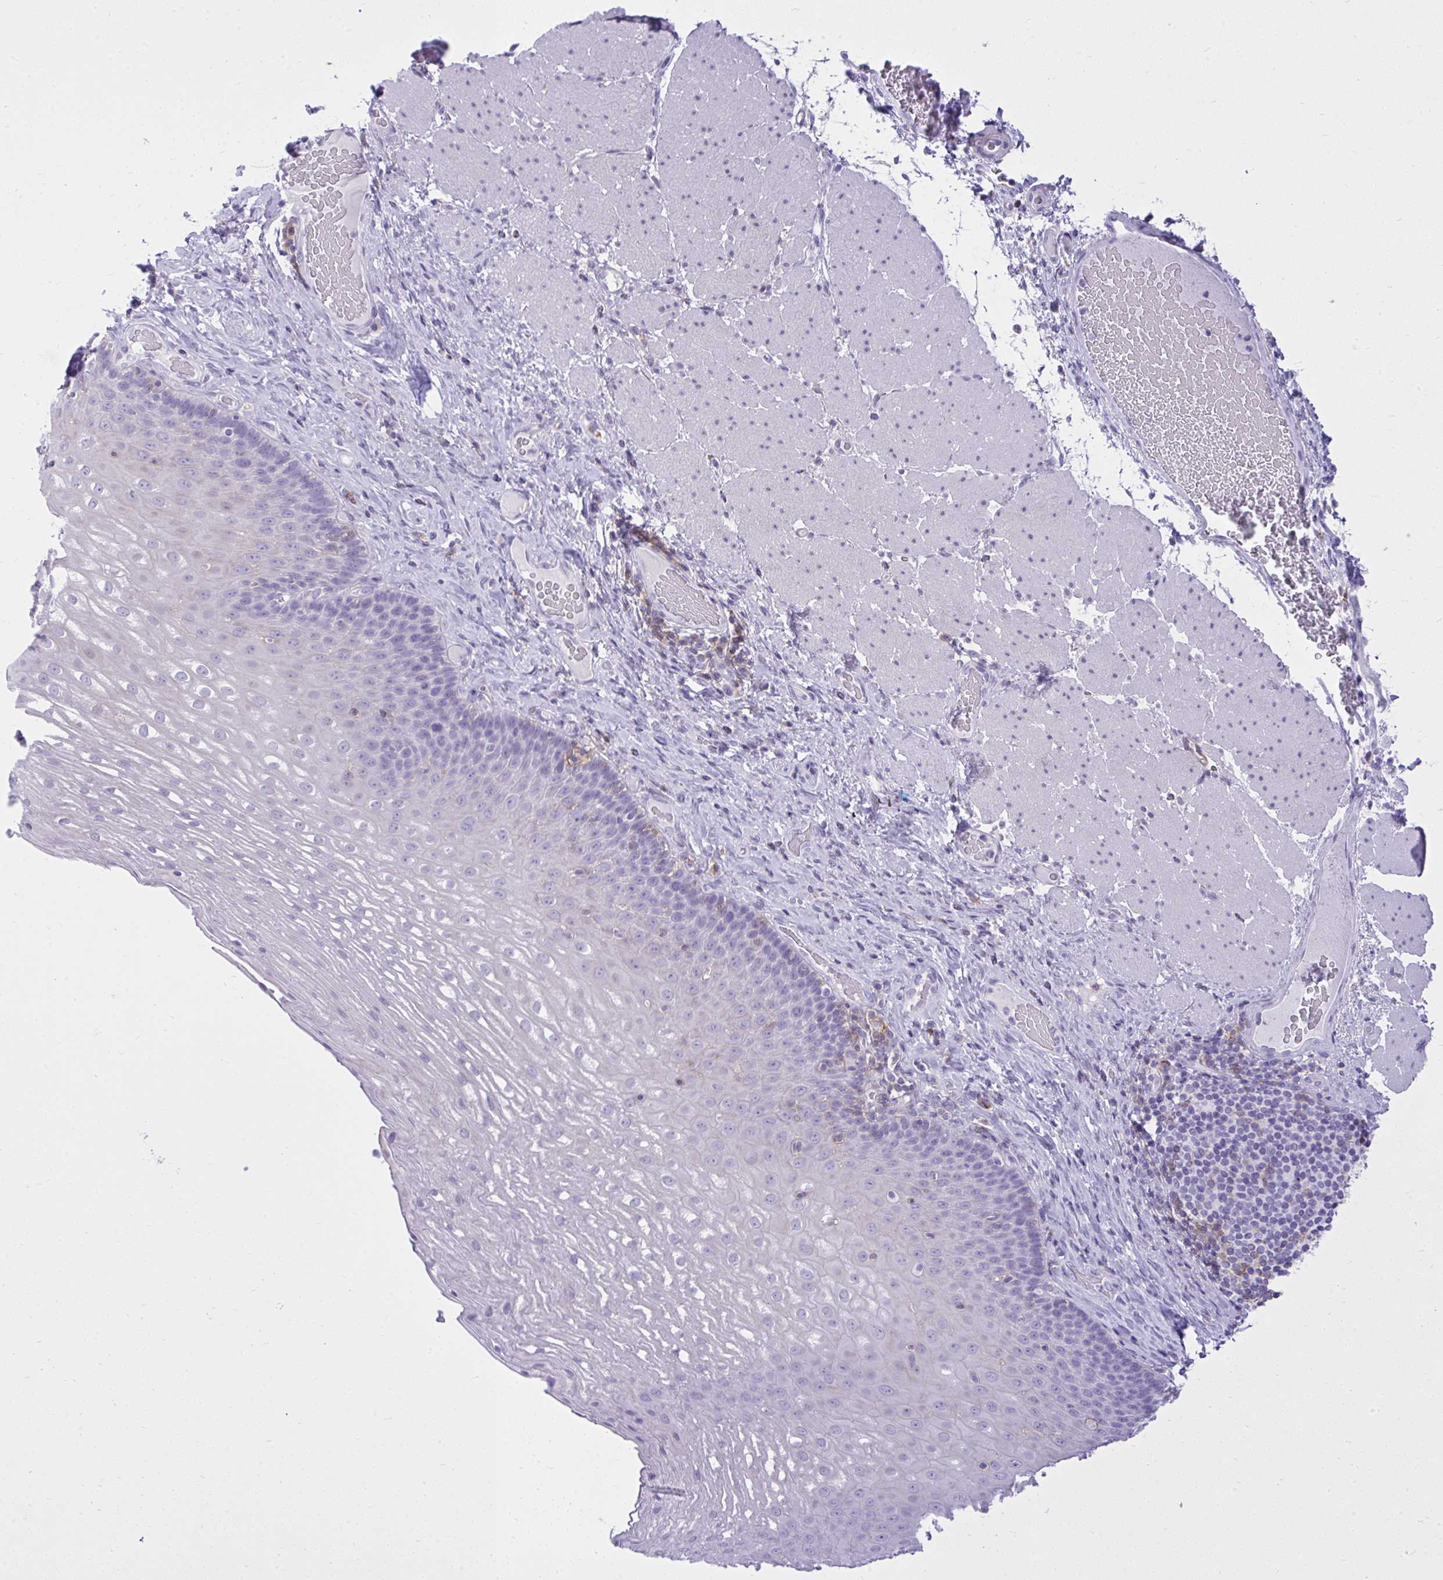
{"staining": {"intensity": "negative", "quantity": "none", "location": "none"}, "tissue": "esophagus", "cell_type": "Squamous epithelial cells", "image_type": "normal", "snomed": [{"axis": "morphology", "description": "Normal tissue, NOS"}, {"axis": "topography", "description": "Esophagus"}], "caption": "The micrograph demonstrates no significant positivity in squamous epithelial cells of esophagus. (Brightfield microscopy of DAB immunohistochemistry (IHC) at high magnification).", "gene": "GPRIN3", "patient": {"sex": "male", "age": 62}}